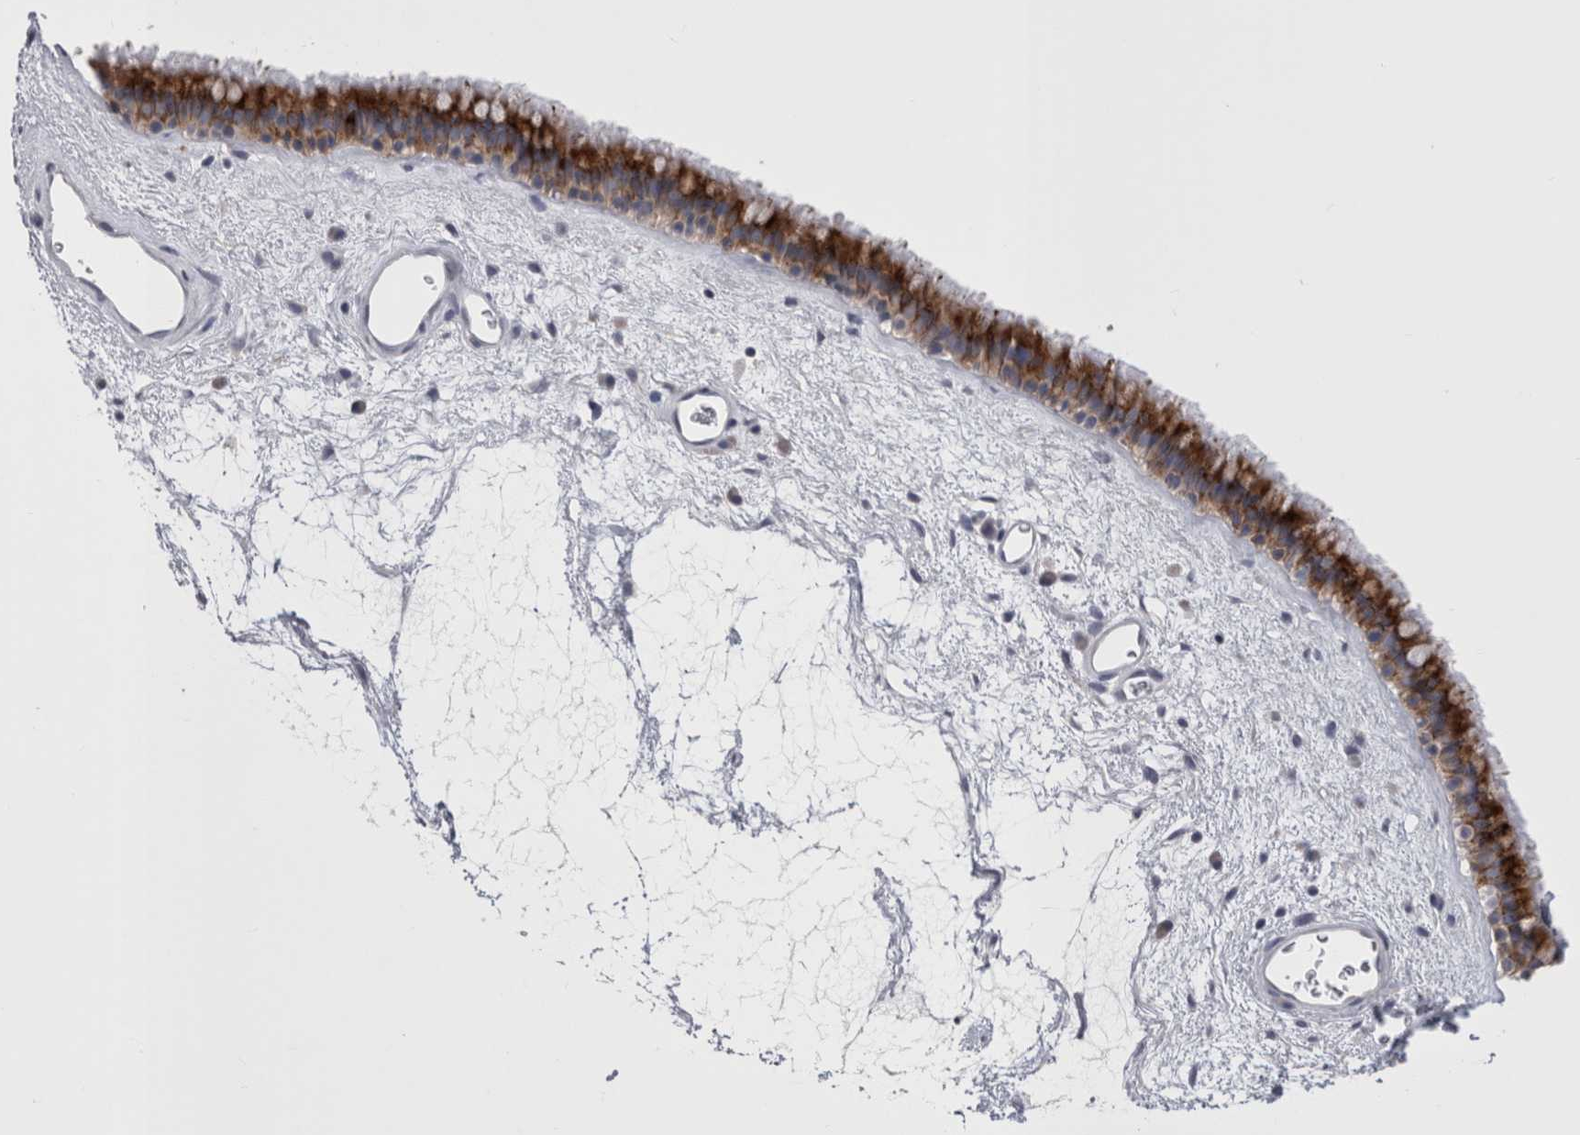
{"staining": {"intensity": "strong", "quantity": ">75%", "location": "cytoplasmic/membranous"}, "tissue": "nasopharynx", "cell_type": "Respiratory epithelial cells", "image_type": "normal", "snomed": [{"axis": "morphology", "description": "Normal tissue, NOS"}, {"axis": "morphology", "description": "Inflammation, NOS"}, {"axis": "topography", "description": "Nasopharynx"}], "caption": "Nasopharynx stained for a protein (brown) displays strong cytoplasmic/membranous positive positivity in approximately >75% of respiratory epithelial cells.", "gene": "PWP2", "patient": {"sex": "male", "age": 48}}